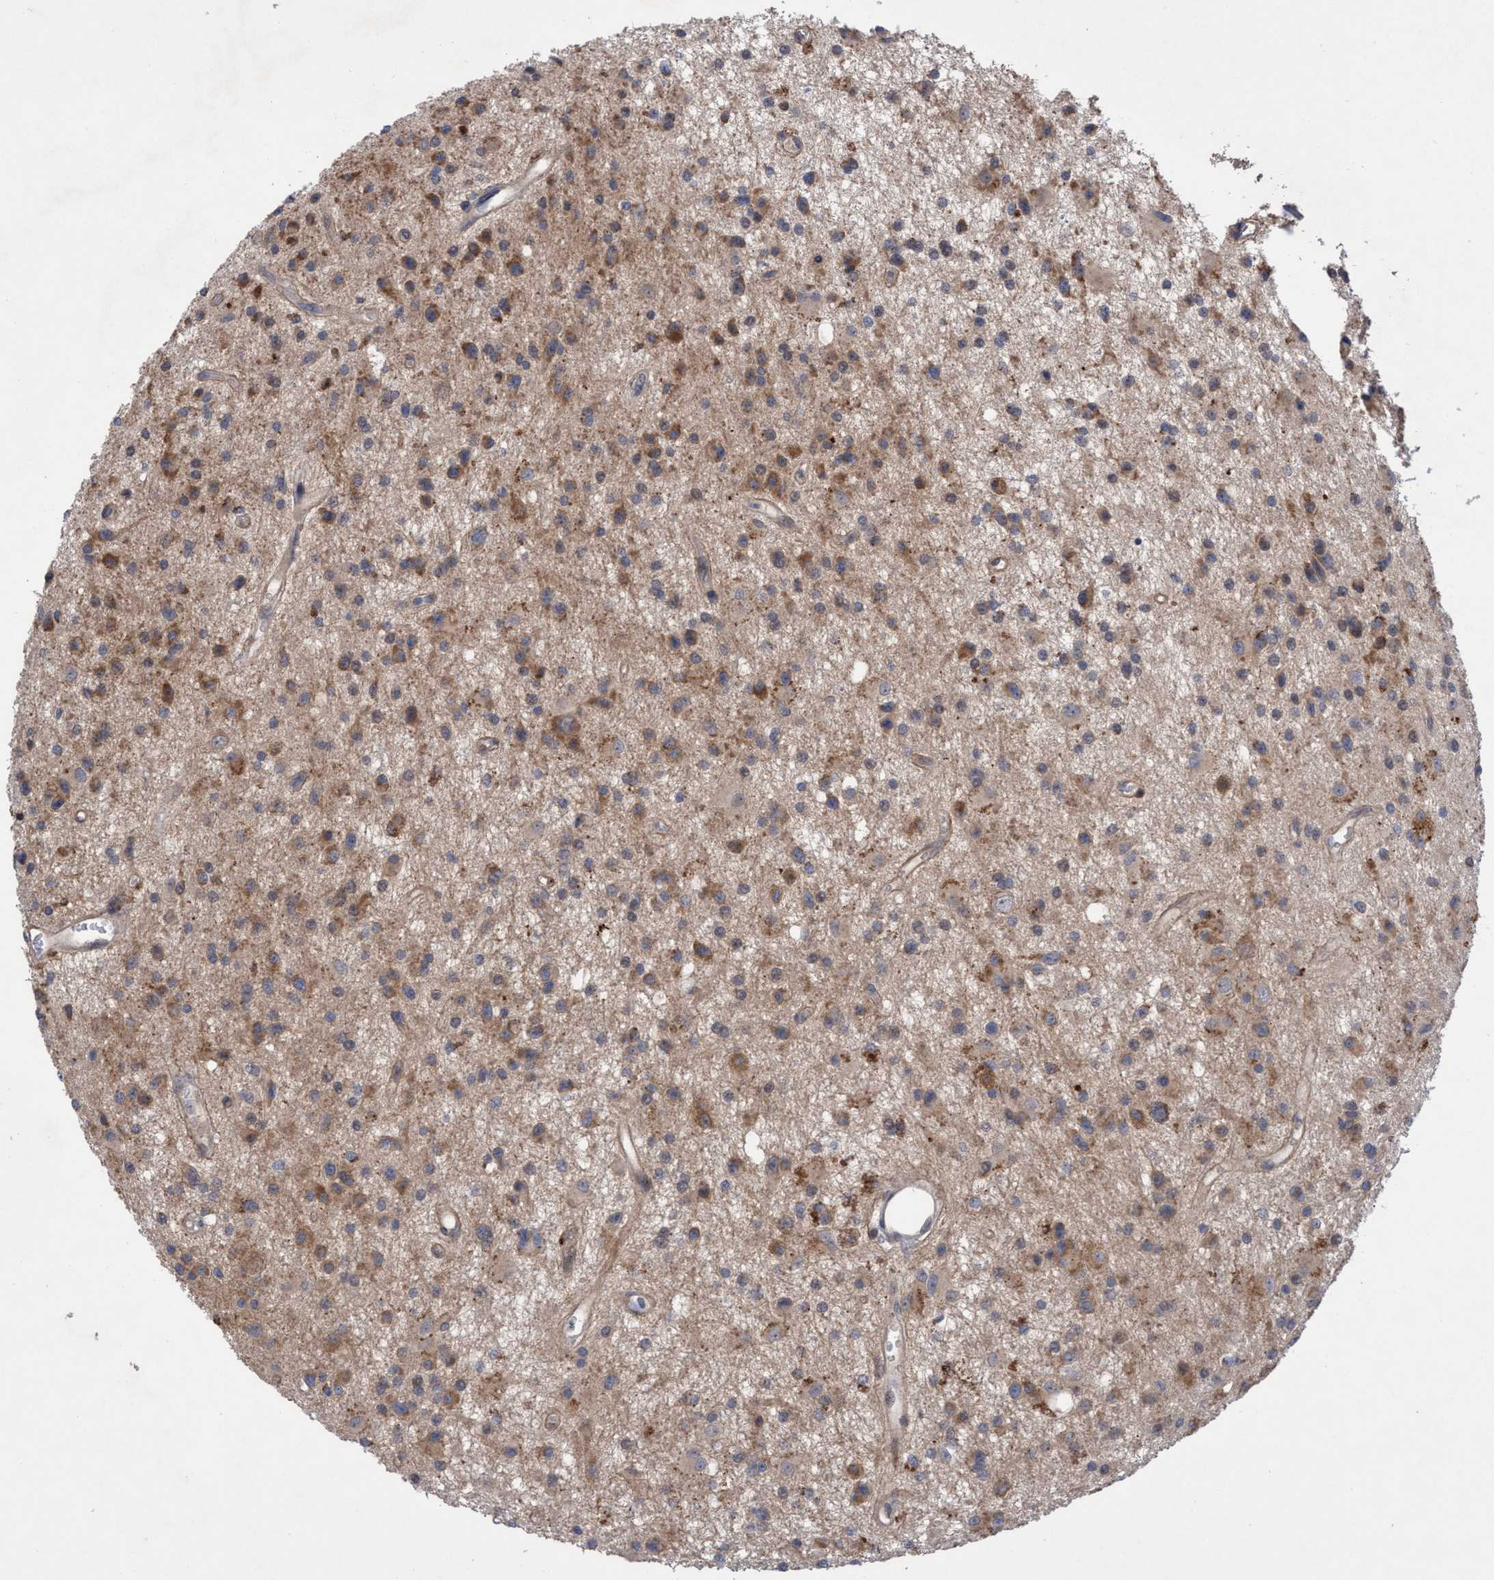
{"staining": {"intensity": "moderate", "quantity": ">75%", "location": "cytoplasmic/membranous"}, "tissue": "glioma", "cell_type": "Tumor cells", "image_type": "cancer", "snomed": [{"axis": "morphology", "description": "Glioma, malignant, Low grade"}, {"axis": "topography", "description": "Brain"}], "caption": "Low-grade glioma (malignant) tissue reveals moderate cytoplasmic/membranous staining in approximately >75% of tumor cells, visualized by immunohistochemistry.", "gene": "P2RY14", "patient": {"sex": "male", "age": 58}}